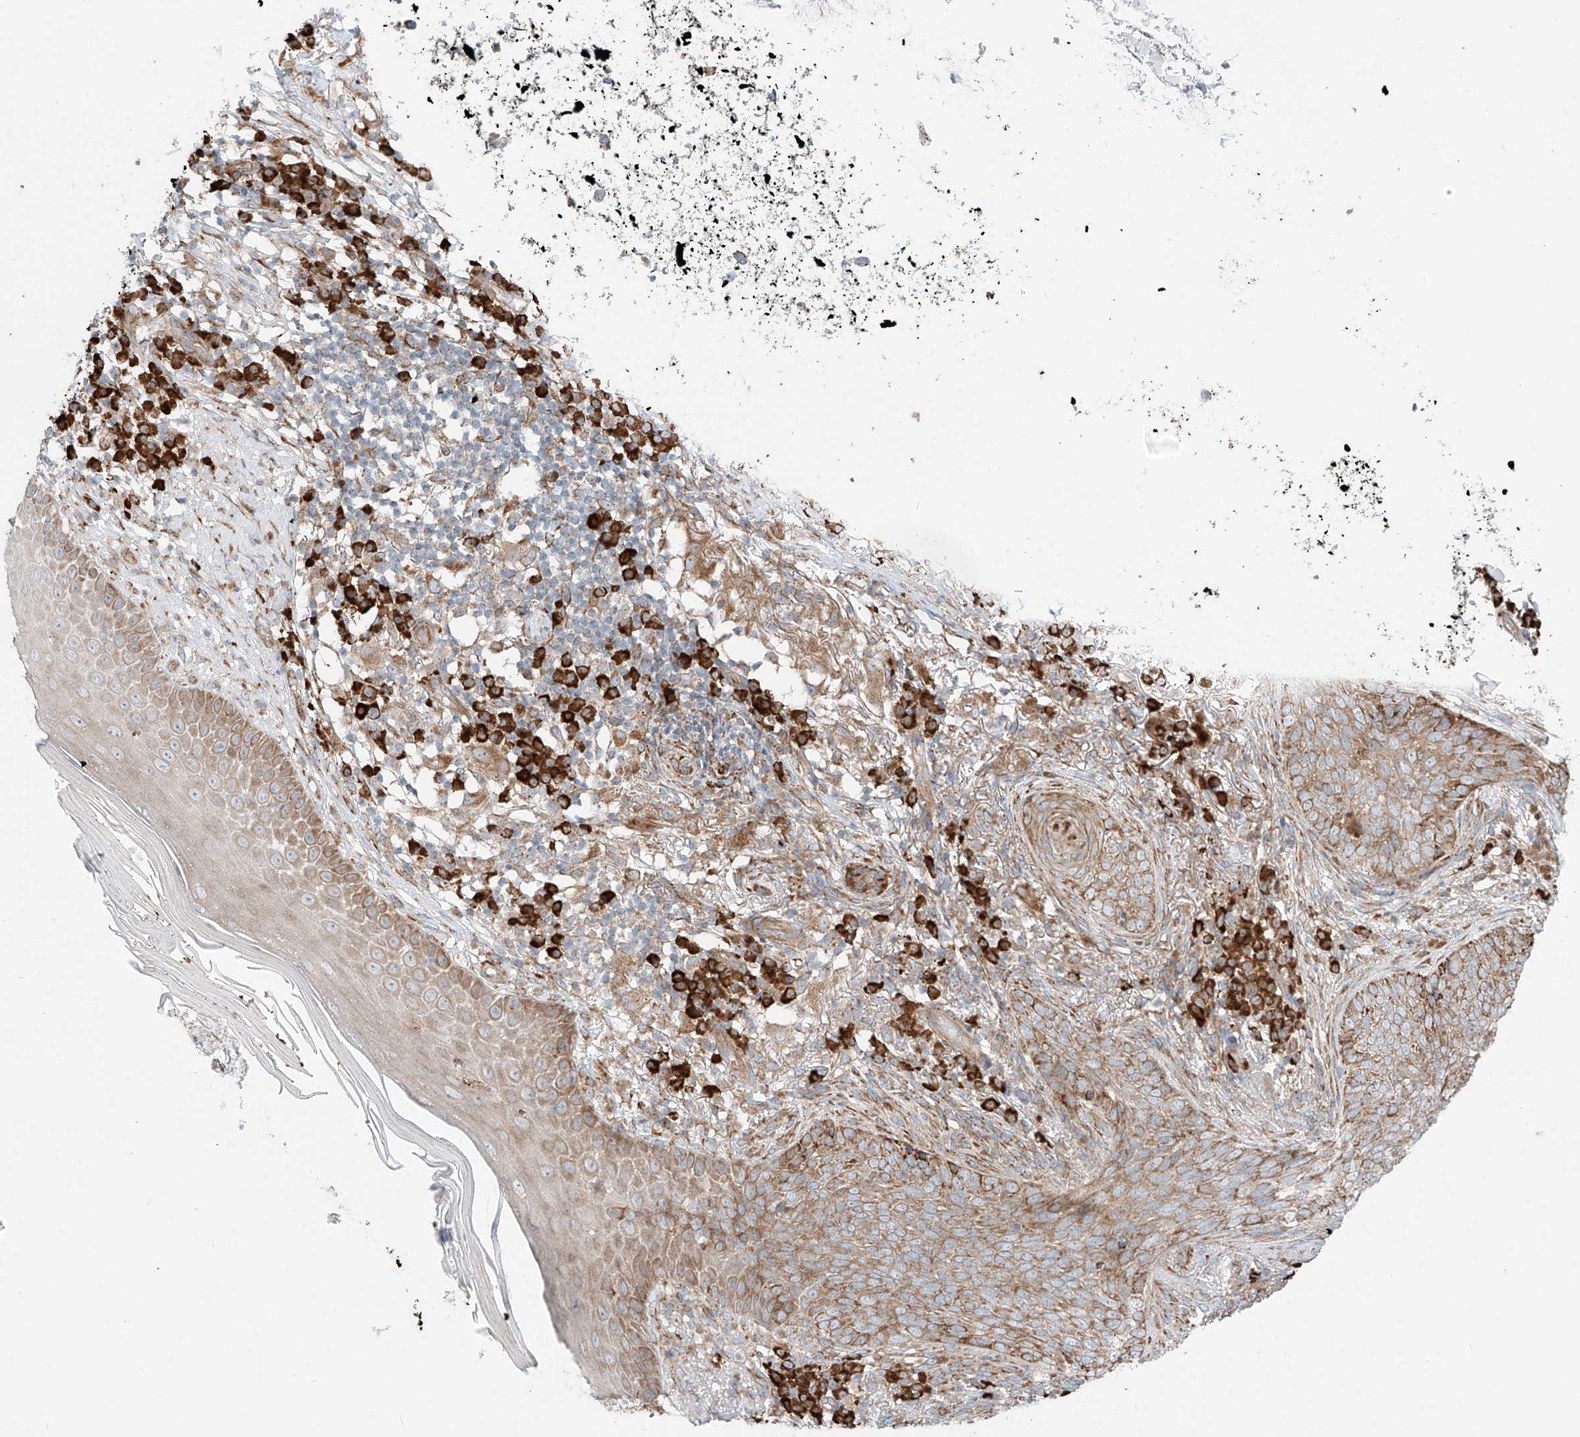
{"staining": {"intensity": "moderate", "quantity": ">75%", "location": "cytoplasmic/membranous"}, "tissue": "skin cancer", "cell_type": "Tumor cells", "image_type": "cancer", "snomed": [{"axis": "morphology", "description": "Basal cell carcinoma"}, {"axis": "topography", "description": "Skin"}], "caption": "Immunohistochemical staining of skin cancer shows medium levels of moderate cytoplasmic/membranous protein staining in about >75% of tumor cells.", "gene": "EIPR1", "patient": {"sex": "male", "age": 85}}